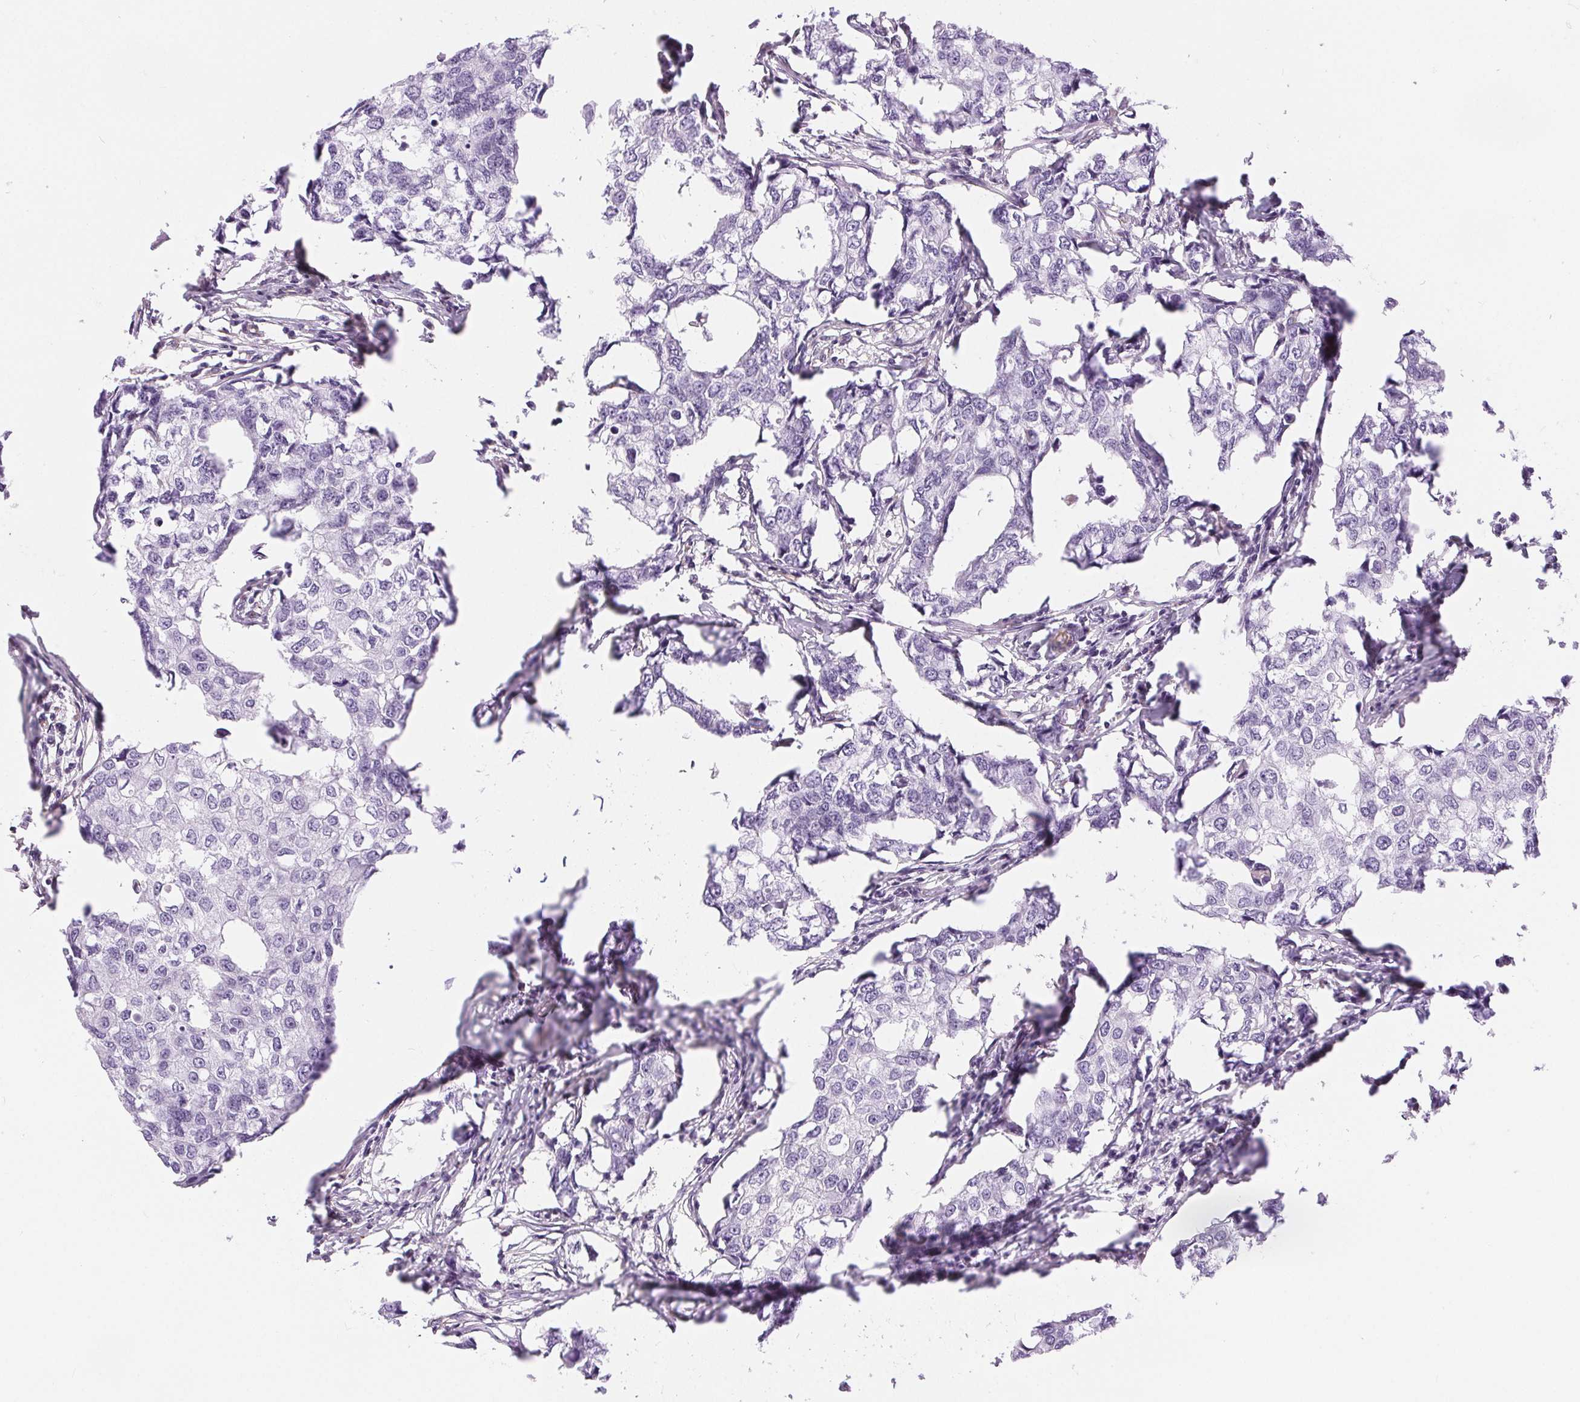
{"staining": {"intensity": "negative", "quantity": "none", "location": "none"}, "tissue": "breast cancer", "cell_type": "Tumor cells", "image_type": "cancer", "snomed": [{"axis": "morphology", "description": "Duct carcinoma"}, {"axis": "topography", "description": "Breast"}], "caption": "A high-resolution micrograph shows immunohistochemistry (IHC) staining of breast cancer (infiltrating ductal carcinoma), which reveals no significant positivity in tumor cells. Brightfield microscopy of IHC stained with DAB (brown) and hematoxylin (blue), captured at high magnification.", "gene": "GFAP", "patient": {"sex": "female", "age": 27}}